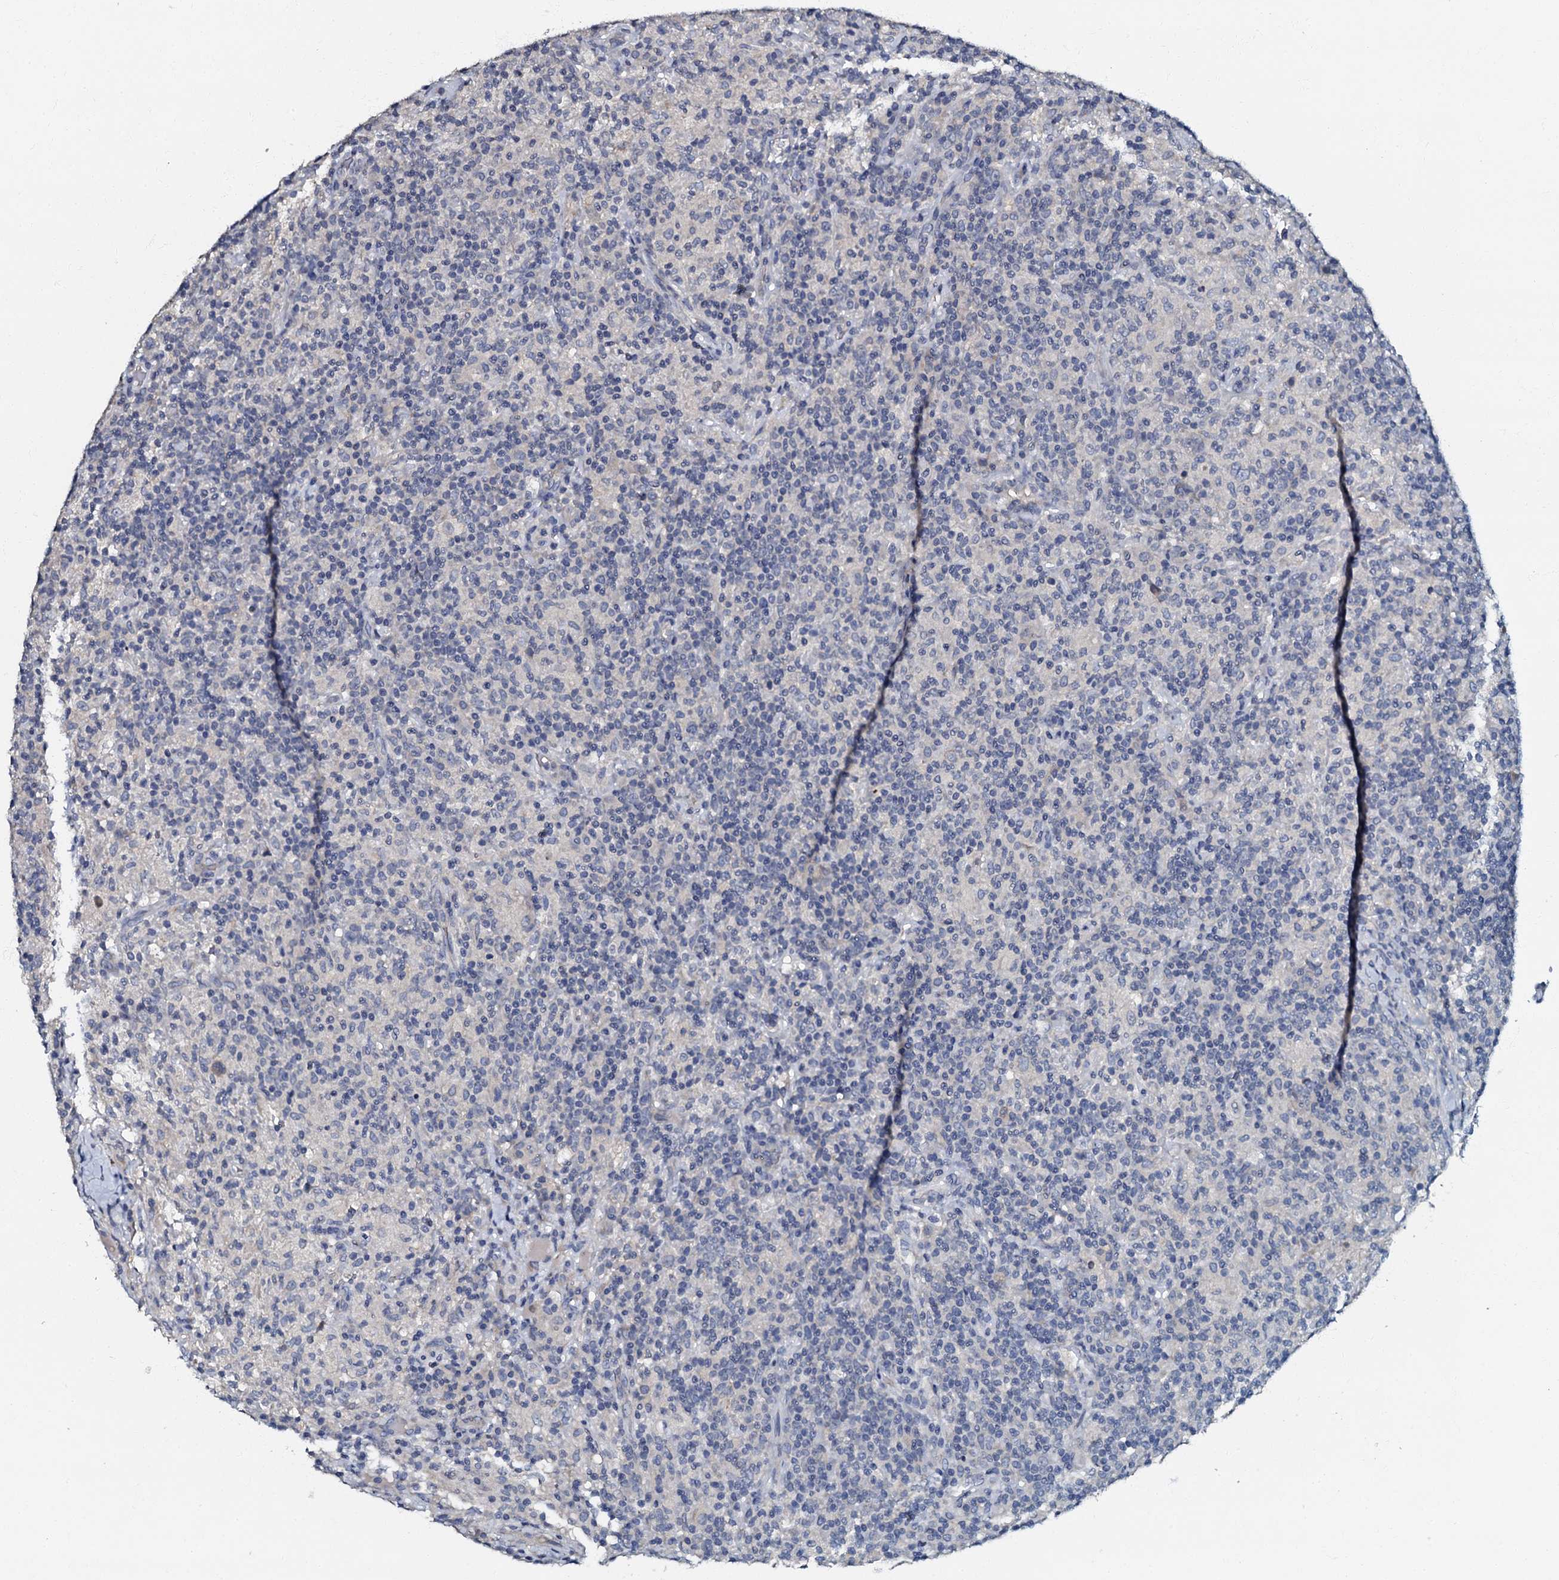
{"staining": {"intensity": "negative", "quantity": "none", "location": "none"}, "tissue": "lymphoma", "cell_type": "Tumor cells", "image_type": "cancer", "snomed": [{"axis": "morphology", "description": "Hodgkin's disease, NOS"}, {"axis": "topography", "description": "Lymph node"}], "caption": "High power microscopy photomicrograph of an IHC histopathology image of lymphoma, revealing no significant positivity in tumor cells. (Stains: DAB immunohistochemistry (IHC) with hematoxylin counter stain, Microscopy: brightfield microscopy at high magnification).", "gene": "OLAH", "patient": {"sex": "male", "age": 70}}